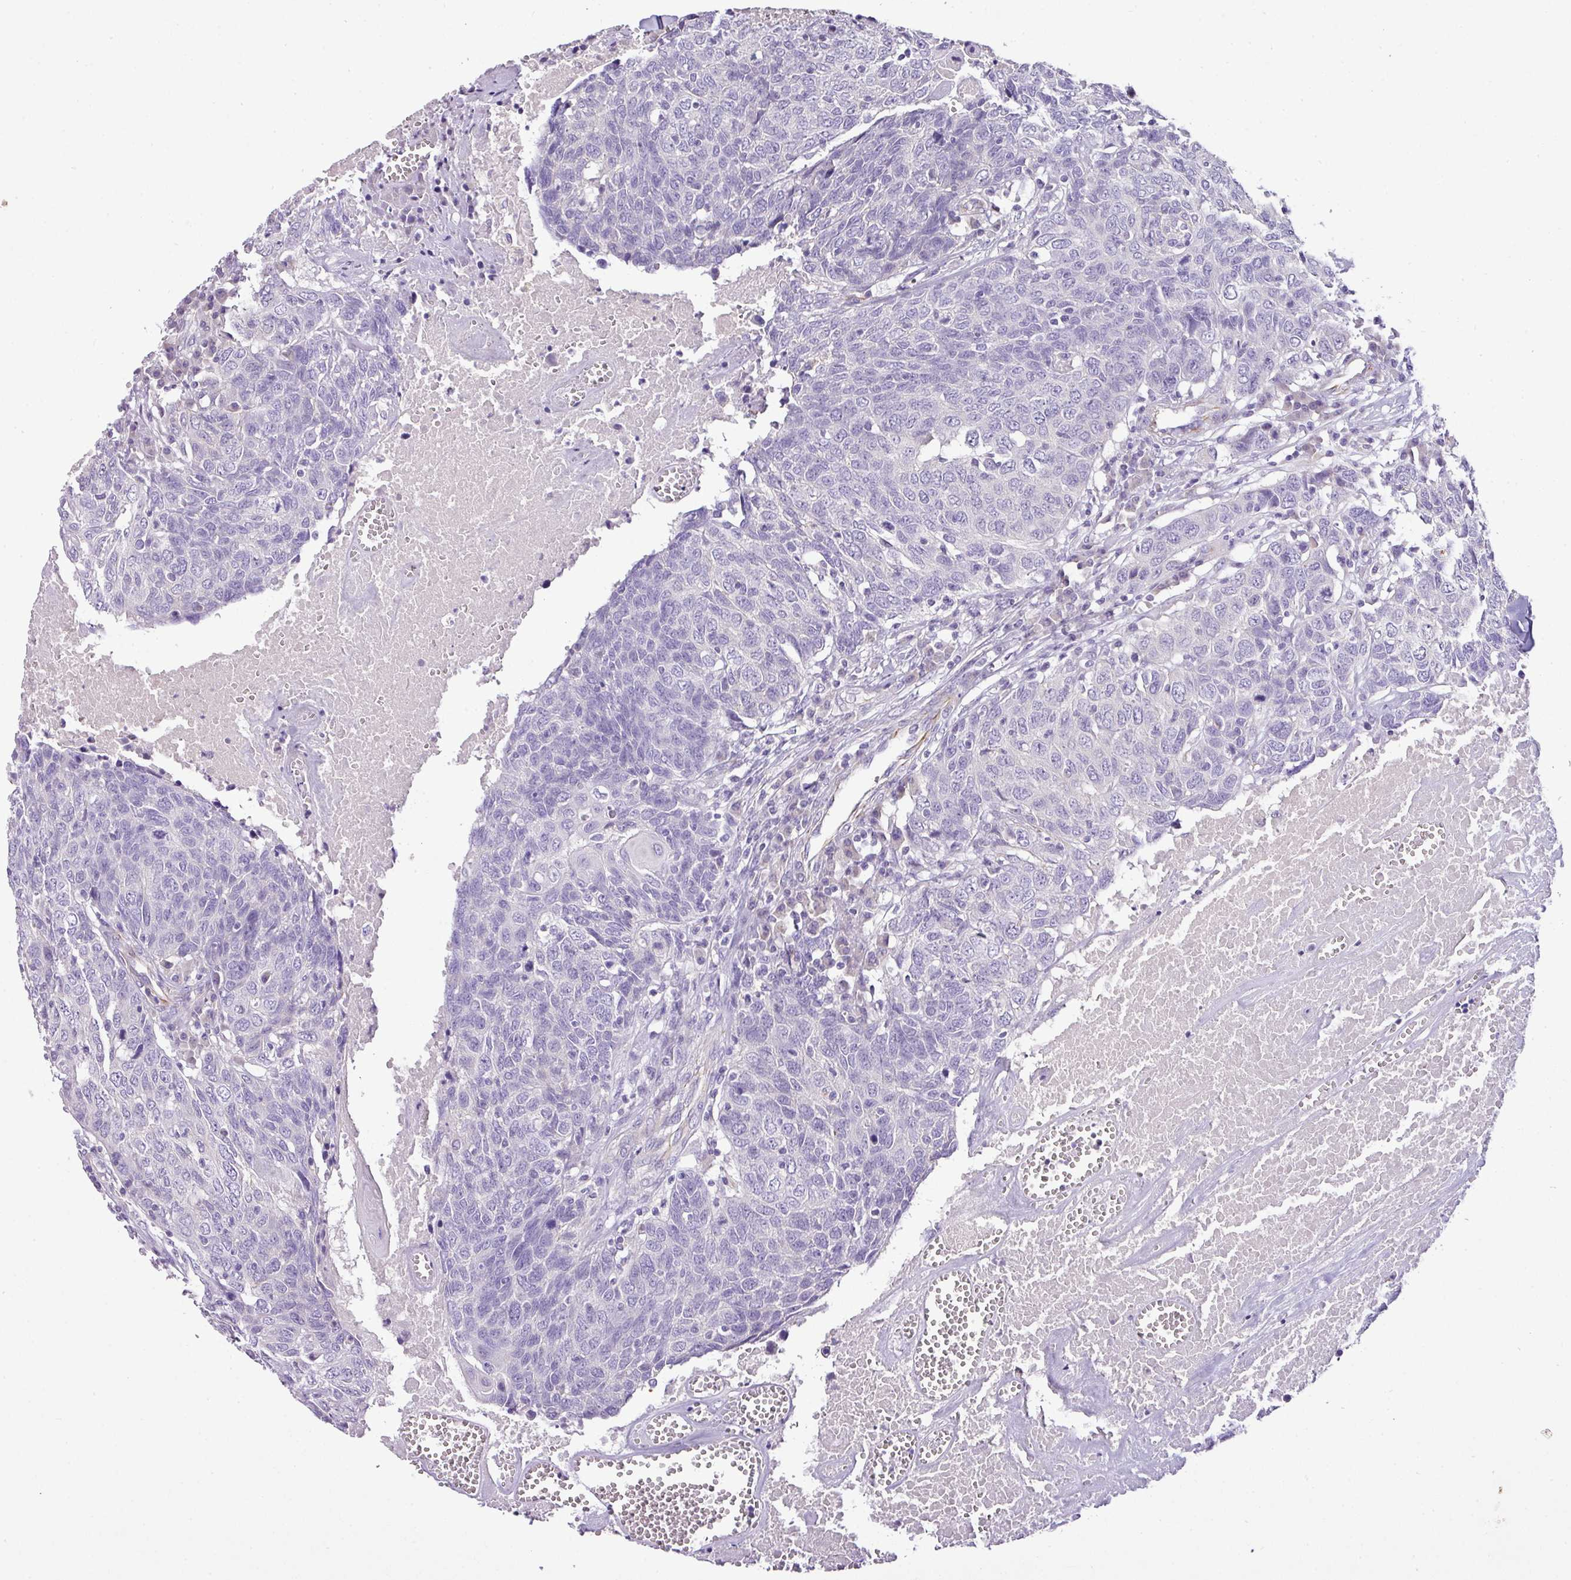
{"staining": {"intensity": "negative", "quantity": "none", "location": "none"}, "tissue": "head and neck cancer", "cell_type": "Tumor cells", "image_type": "cancer", "snomed": [{"axis": "morphology", "description": "Squamous cell carcinoma, NOS"}, {"axis": "topography", "description": "Head-Neck"}], "caption": "DAB immunohistochemical staining of human head and neck cancer displays no significant expression in tumor cells.", "gene": "ENSG00000273748", "patient": {"sex": "male", "age": 66}}